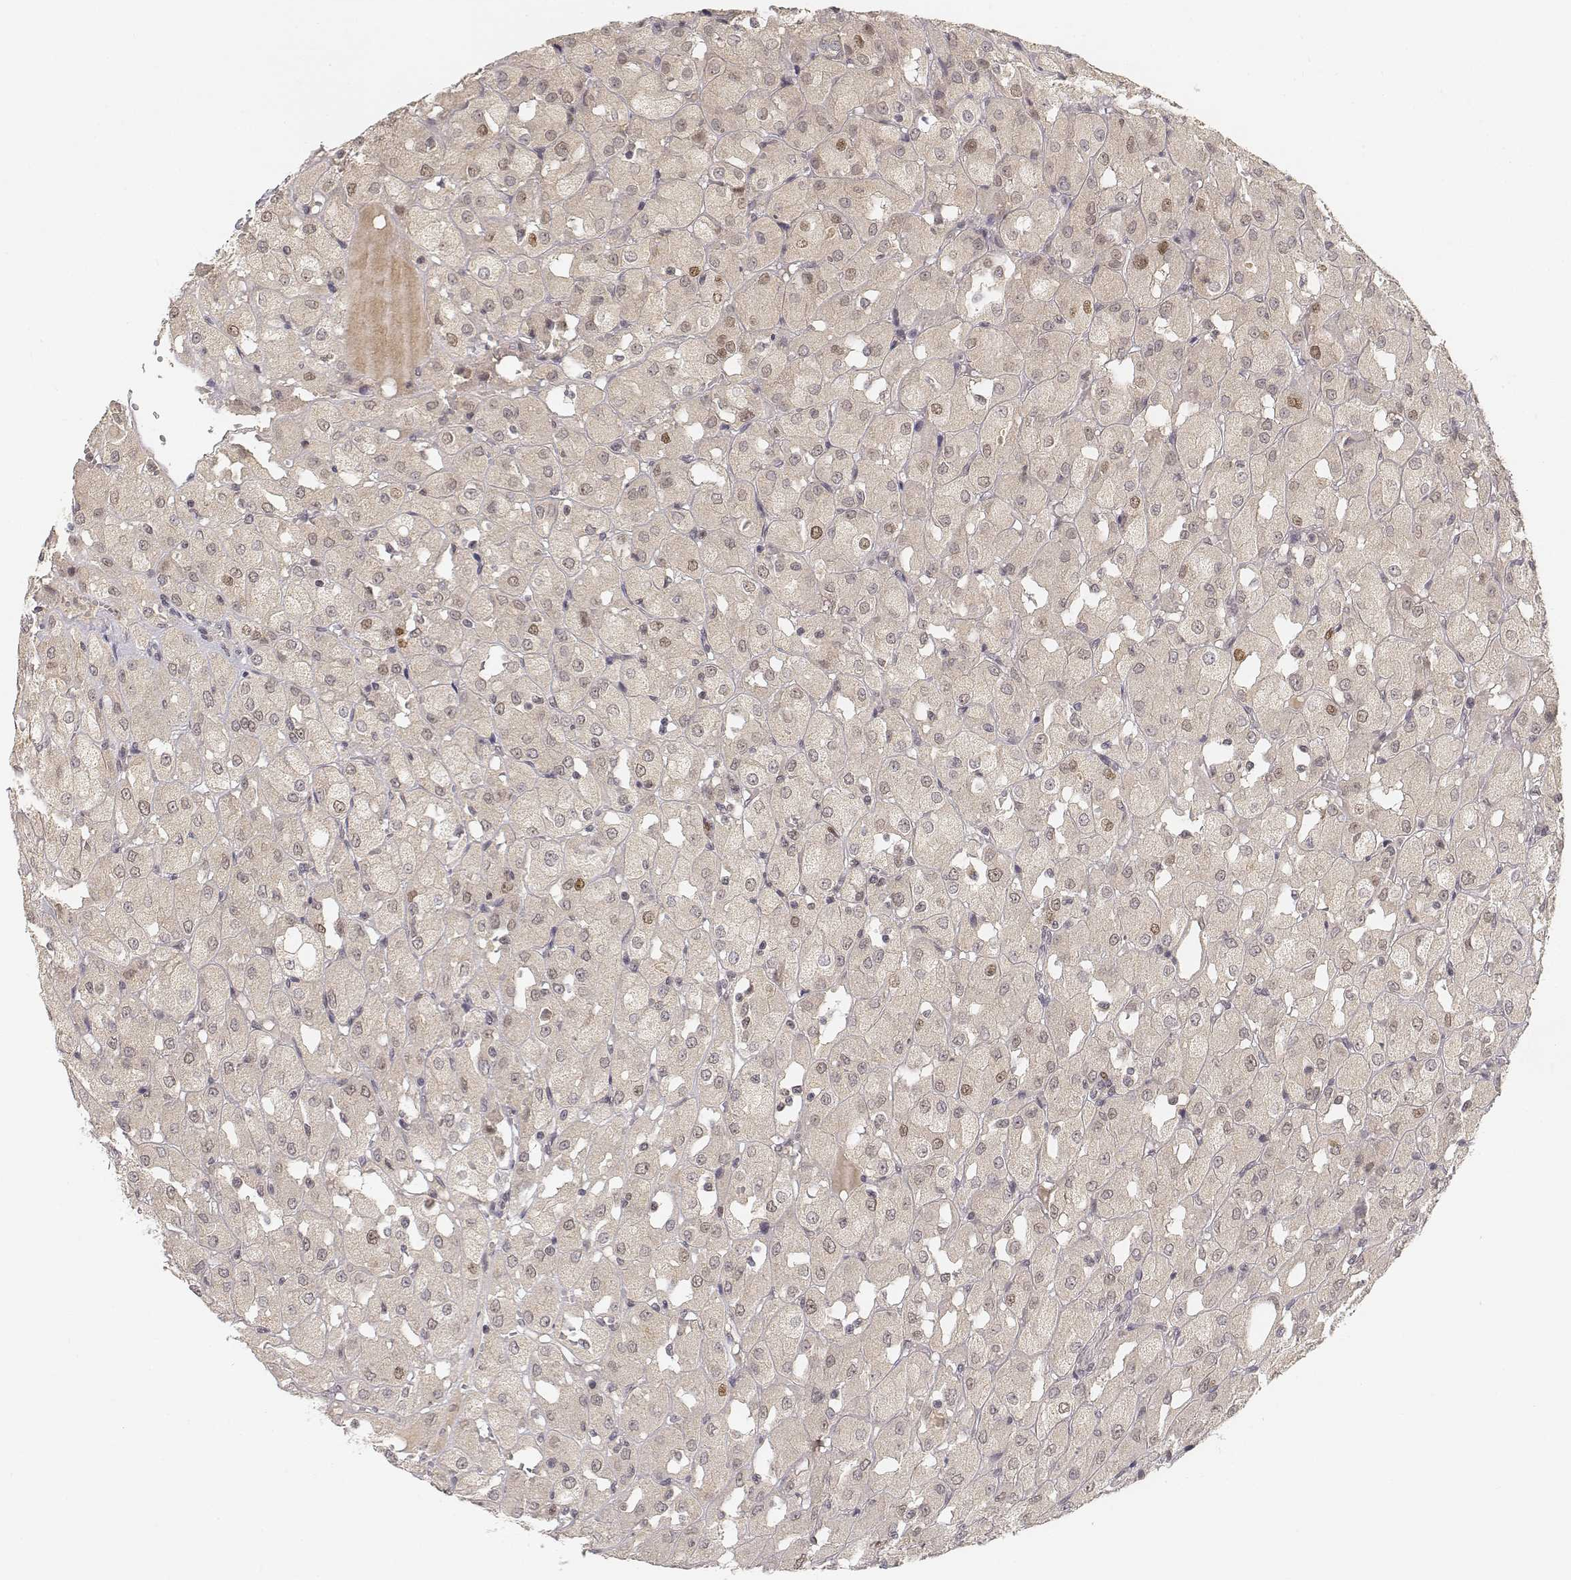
{"staining": {"intensity": "moderate", "quantity": "<25%", "location": "nuclear"}, "tissue": "renal cancer", "cell_type": "Tumor cells", "image_type": "cancer", "snomed": [{"axis": "morphology", "description": "Adenocarcinoma, NOS"}, {"axis": "topography", "description": "Kidney"}], "caption": "Renal cancer (adenocarcinoma) stained for a protein (brown) demonstrates moderate nuclear positive positivity in approximately <25% of tumor cells.", "gene": "FANCD2", "patient": {"sex": "male", "age": 72}}